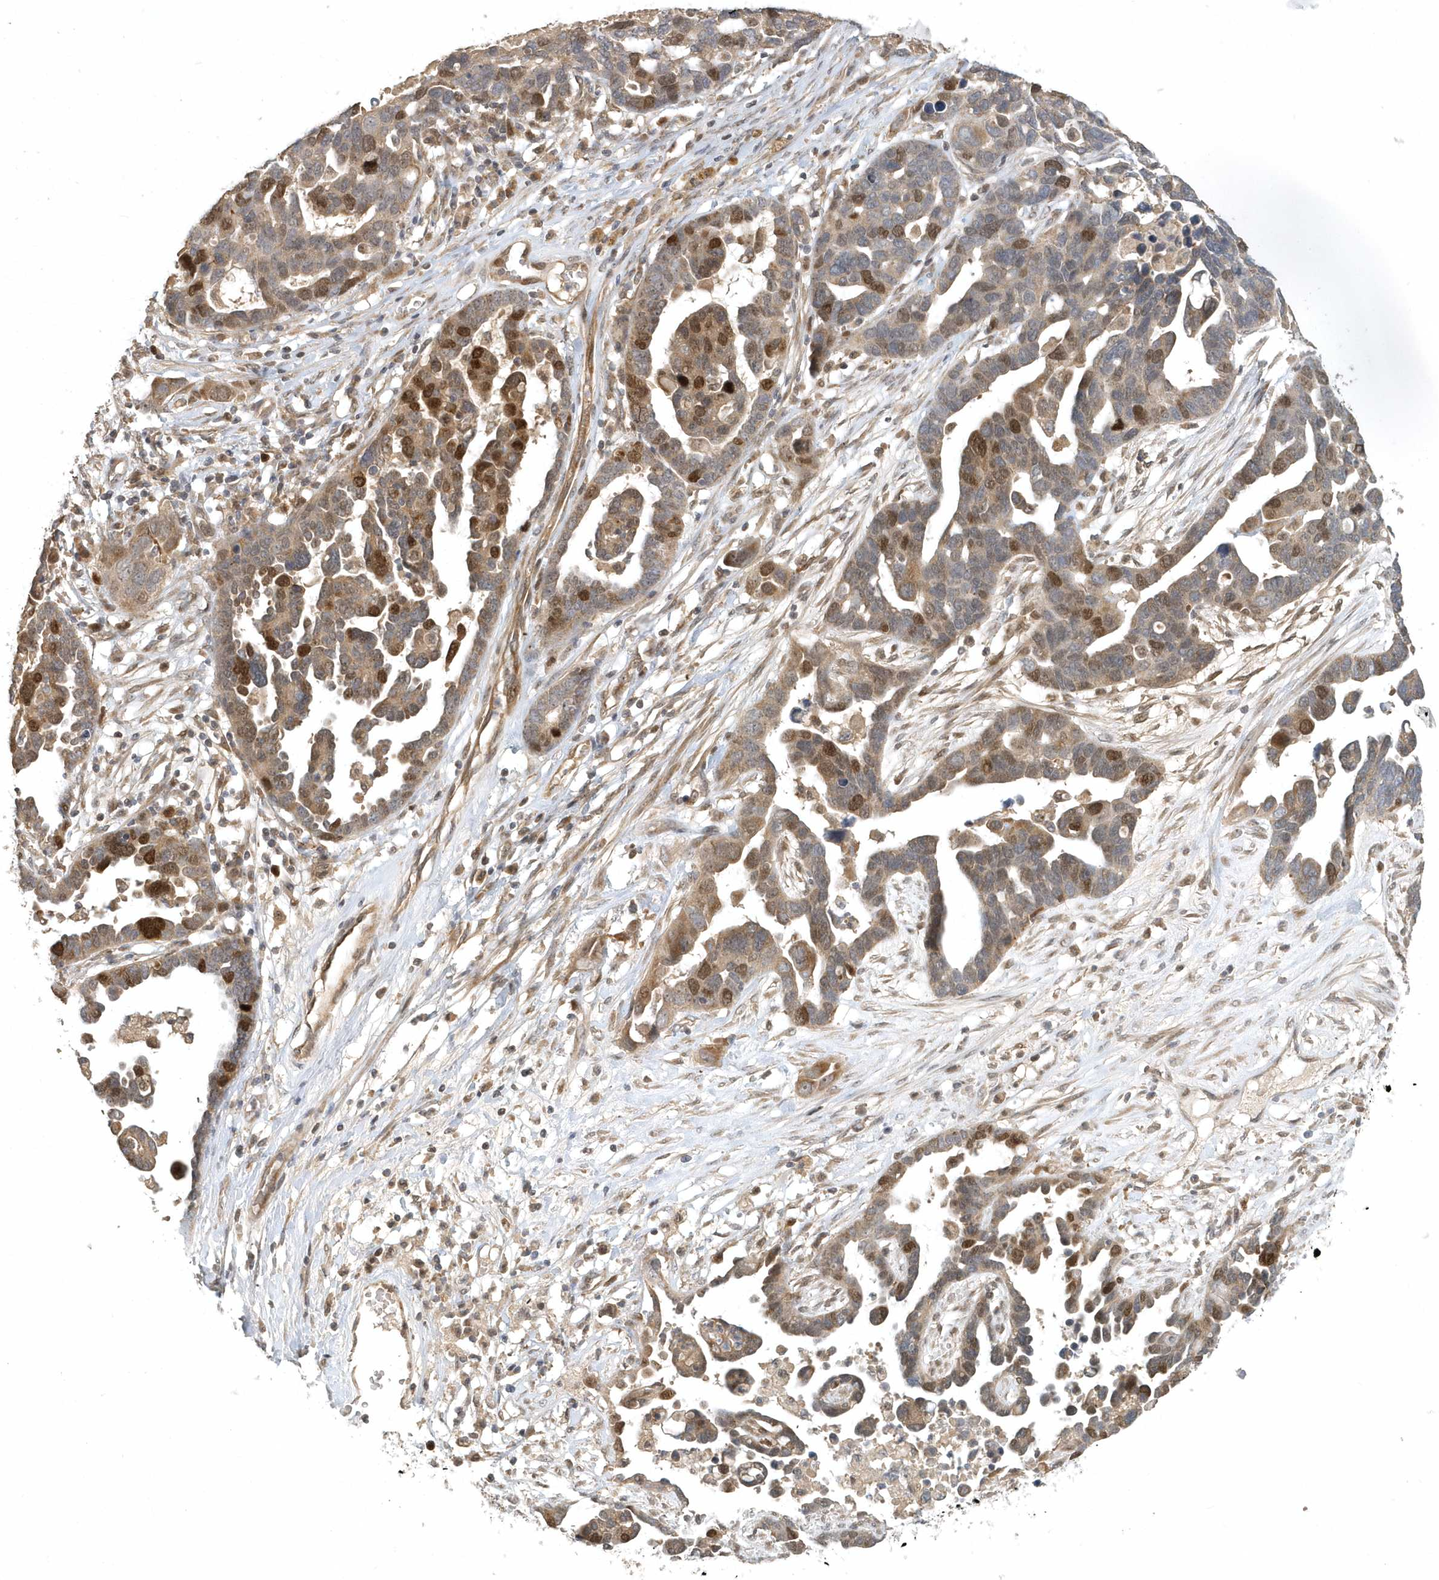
{"staining": {"intensity": "moderate", "quantity": ">75%", "location": "cytoplasmic/membranous,nuclear"}, "tissue": "ovarian cancer", "cell_type": "Tumor cells", "image_type": "cancer", "snomed": [{"axis": "morphology", "description": "Cystadenocarcinoma, serous, NOS"}, {"axis": "topography", "description": "Ovary"}], "caption": "High-power microscopy captured an immunohistochemistry micrograph of serous cystadenocarcinoma (ovarian), revealing moderate cytoplasmic/membranous and nuclear expression in about >75% of tumor cells.", "gene": "TRAIP", "patient": {"sex": "female", "age": 54}}